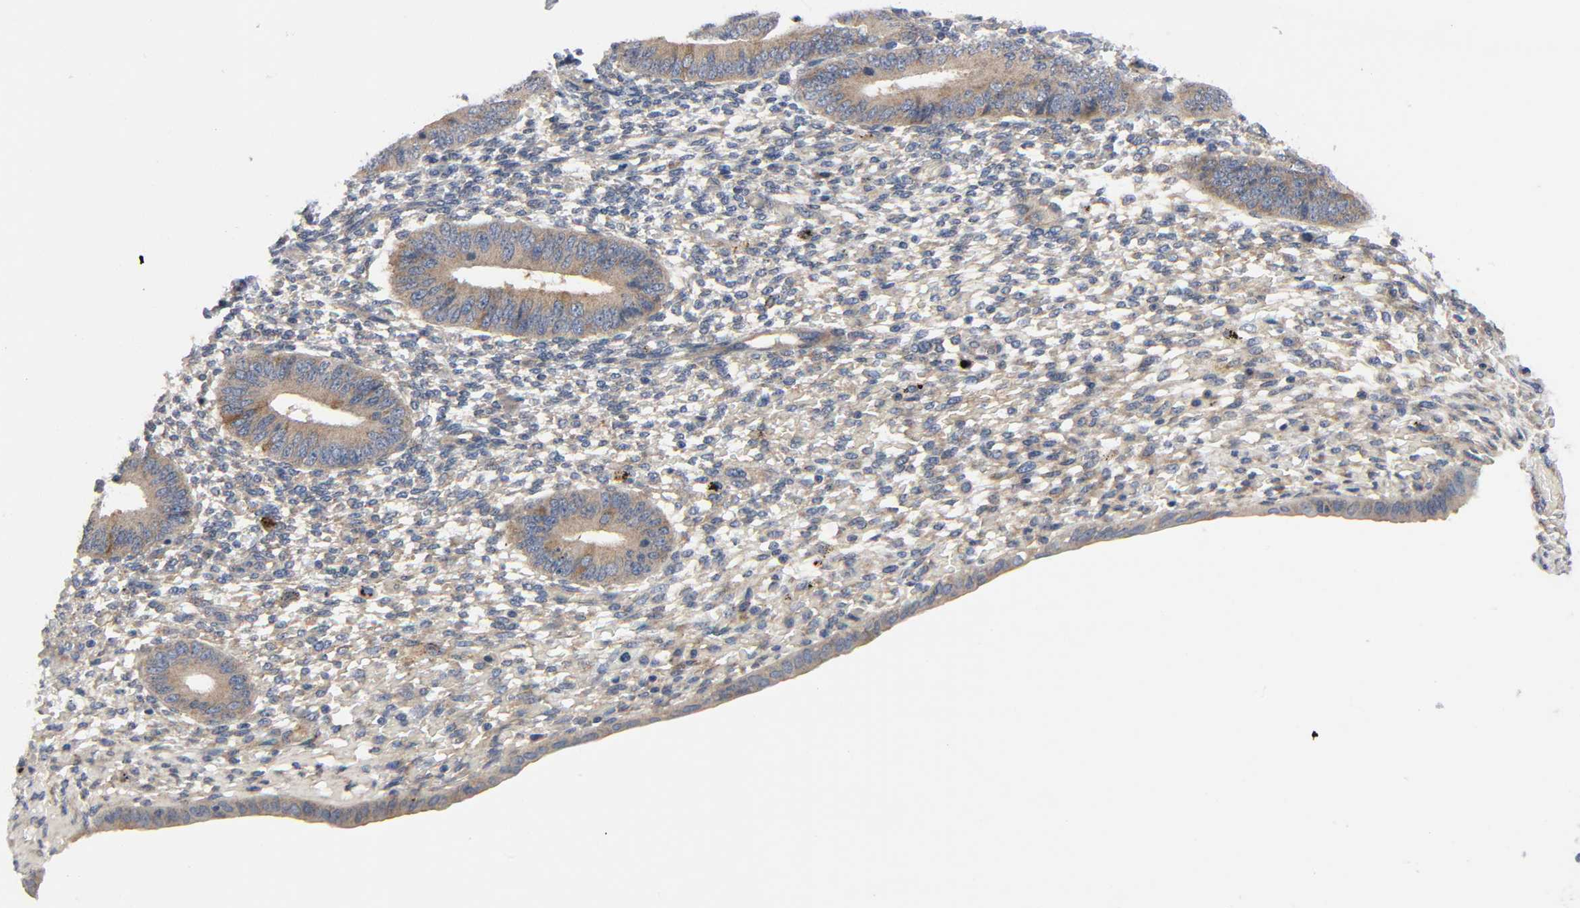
{"staining": {"intensity": "weak", "quantity": "25%-75%", "location": "cytoplasmic/membranous"}, "tissue": "endometrium", "cell_type": "Cells in endometrial stroma", "image_type": "normal", "snomed": [{"axis": "morphology", "description": "Normal tissue, NOS"}, {"axis": "topography", "description": "Endometrium"}], "caption": "Endometrium stained with a brown dye shows weak cytoplasmic/membranous positive staining in approximately 25%-75% of cells in endometrial stroma.", "gene": "HDAC6", "patient": {"sex": "female", "age": 42}}